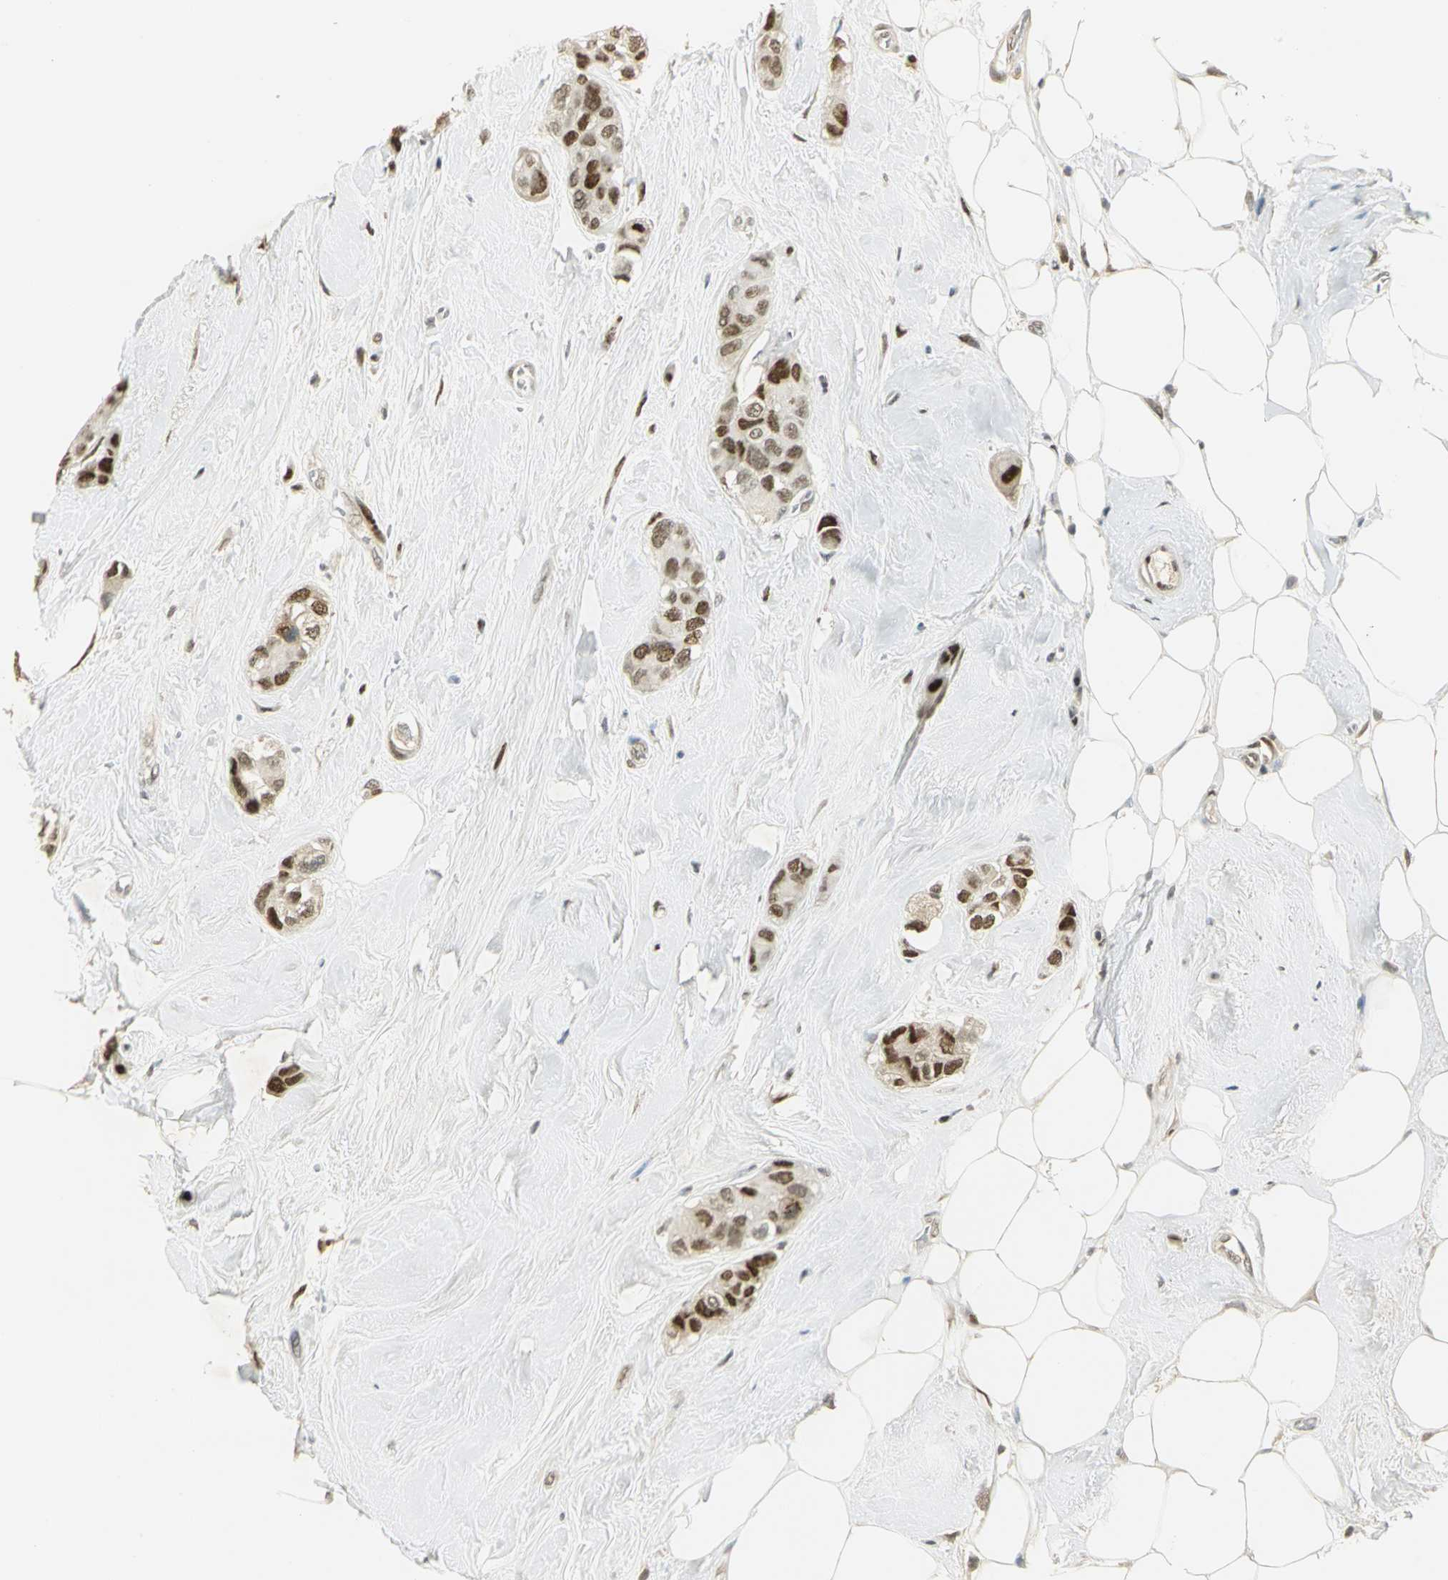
{"staining": {"intensity": "strong", "quantity": ">75%", "location": "nuclear"}, "tissue": "breast cancer", "cell_type": "Tumor cells", "image_type": "cancer", "snomed": [{"axis": "morphology", "description": "Duct carcinoma"}, {"axis": "topography", "description": "Breast"}], "caption": "Immunohistochemistry of breast cancer (invasive ductal carcinoma) demonstrates high levels of strong nuclear positivity in approximately >75% of tumor cells. (DAB (3,3'-diaminobenzidine) IHC with brightfield microscopy, high magnification).", "gene": "AK6", "patient": {"sex": "female", "age": 51}}